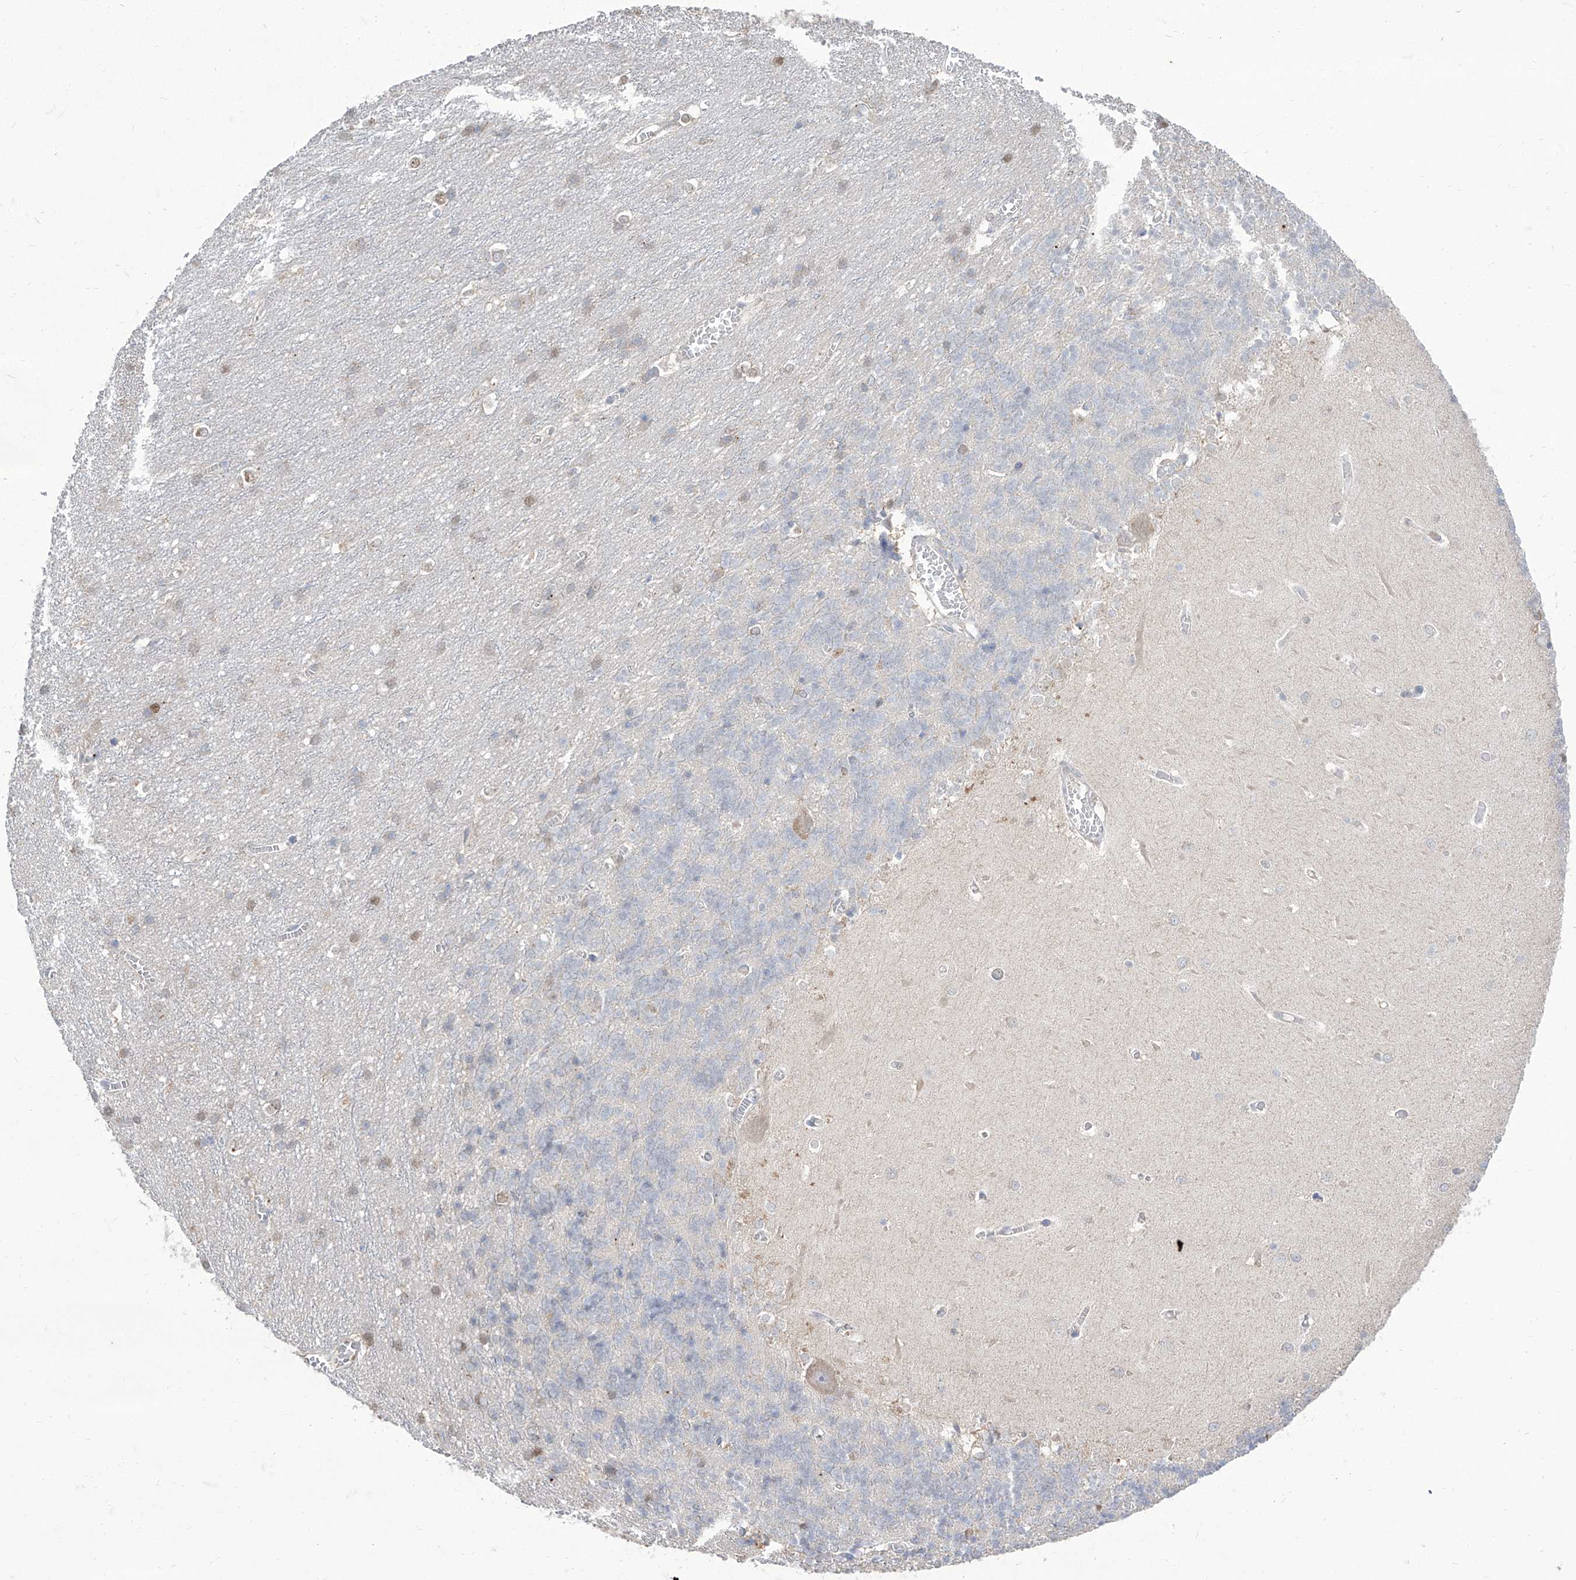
{"staining": {"intensity": "negative", "quantity": "none", "location": "none"}, "tissue": "cerebellum", "cell_type": "Cells in granular layer", "image_type": "normal", "snomed": [{"axis": "morphology", "description": "Normal tissue, NOS"}, {"axis": "topography", "description": "Cerebellum"}], "caption": "A photomicrograph of cerebellum stained for a protein exhibits no brown staining in cells in granular layer.", "gene": "BROX", "patient": {"sex": "male", "age": 37}}